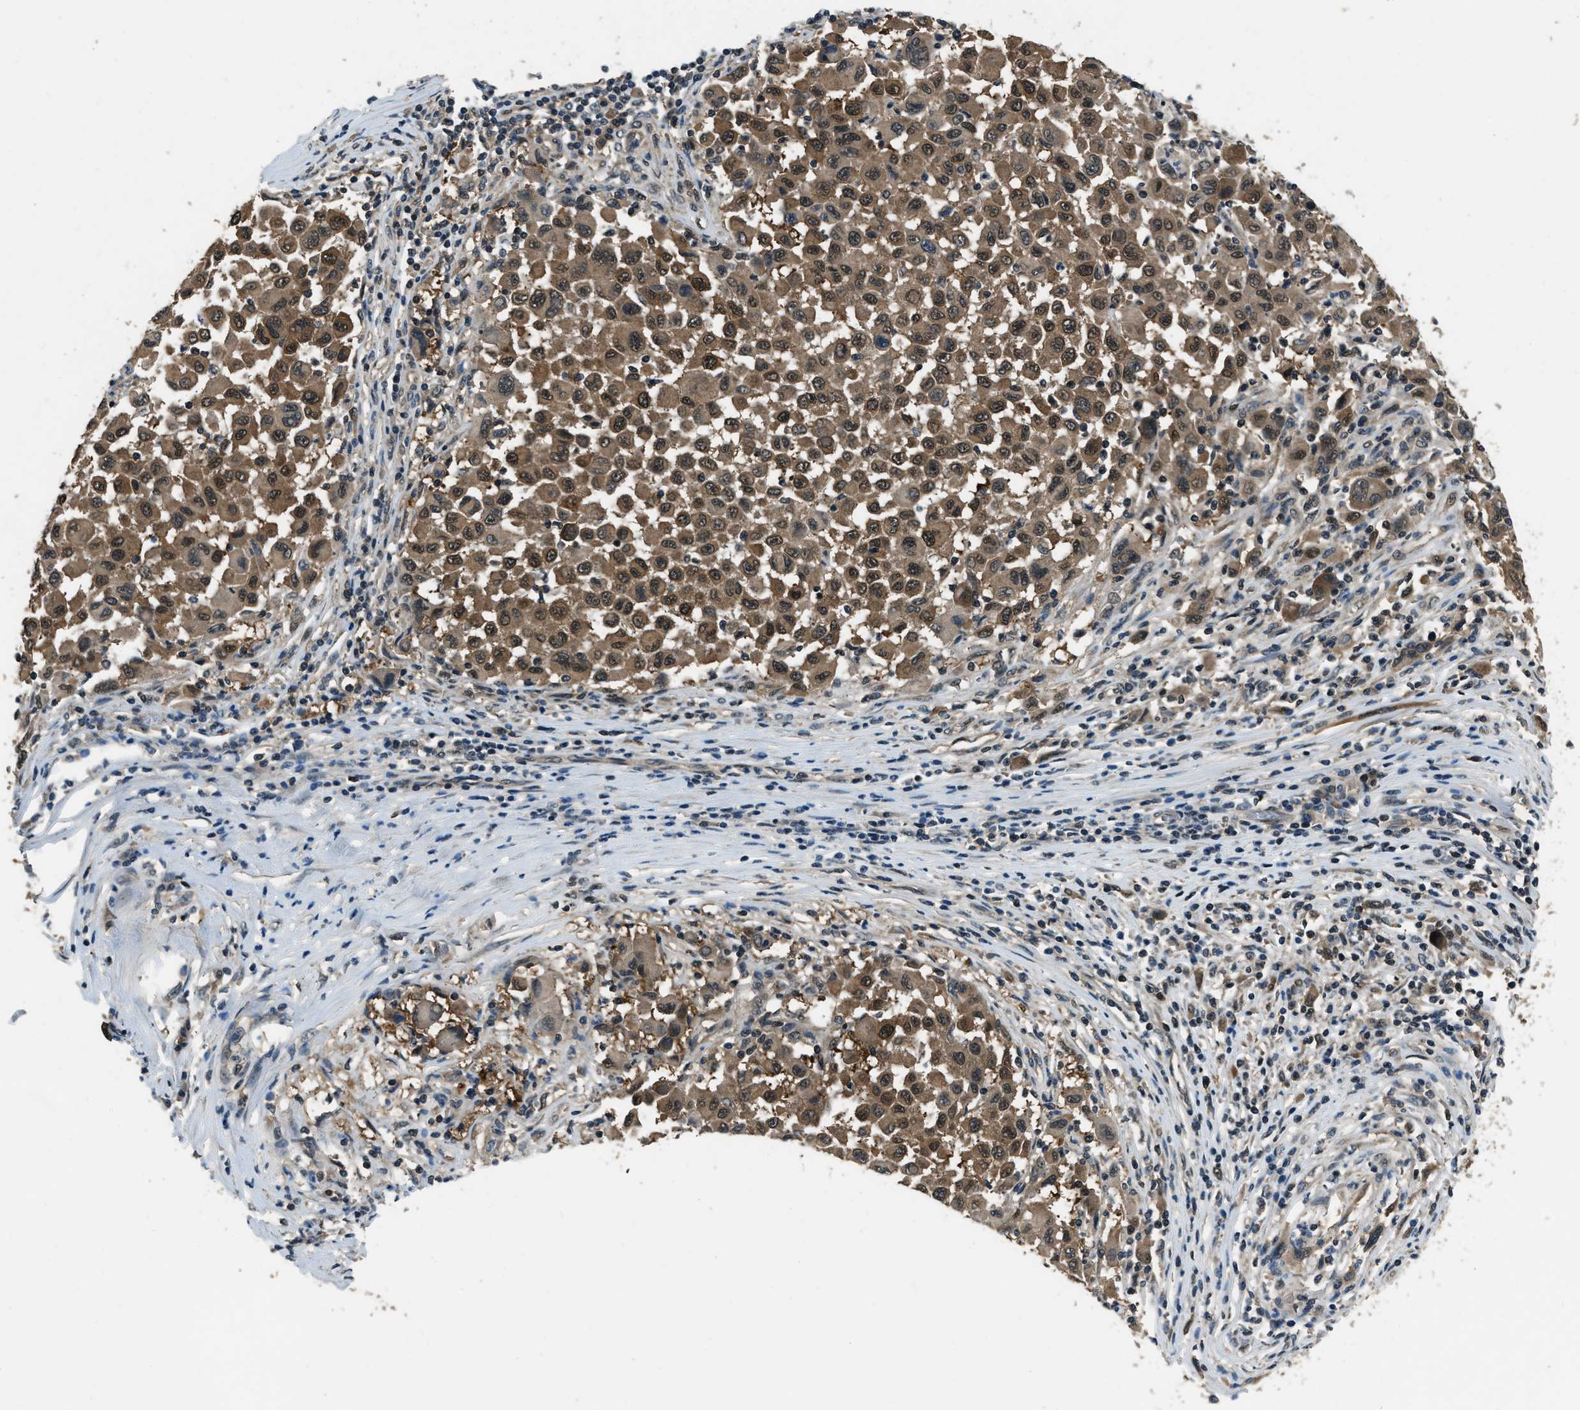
{"staining": {"intensity": "moderate", "quantity": ">75%", "location": "cytoplasmic/membranous,nuclear"}, "tissue": "melanoma", "cell_type": "Tumor cells", "image_type": "cancer", "snomed": [{"axis": "morphology", "description": "Malignant melanoma, Metastatic site"}, {"axis": "topography", "description": "Lymph node"}], "caption": "Immunohistochemistry (IHC) of human malignant melanoma (metastatic site) displays medium levels of moderate cytoplasmic/membranous and nuclear expression in about >75% of tumor cells.", "gene": "NUDCD3", "patient": {"sex": "male", "age": 61}}